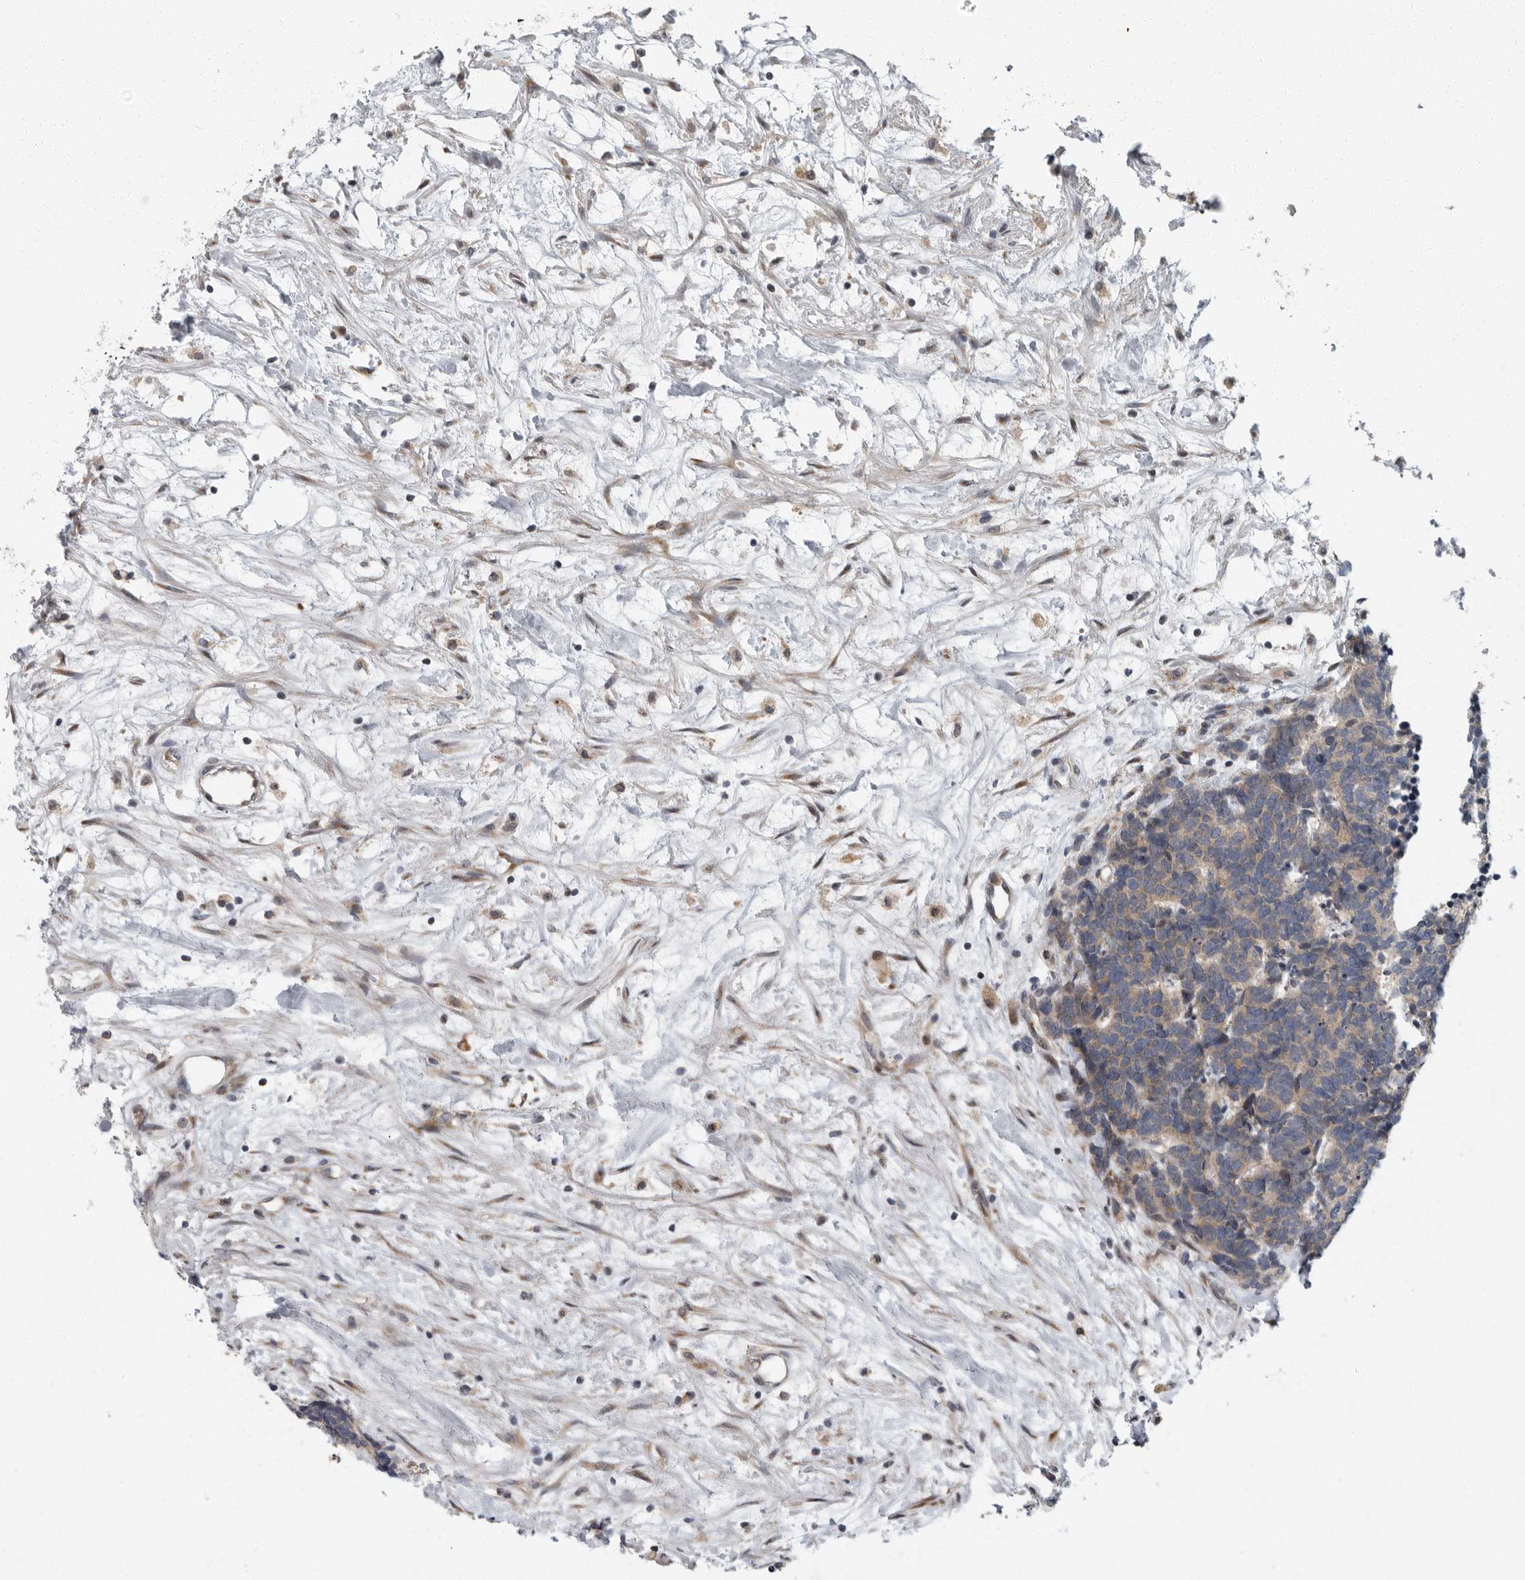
{"staining": {"intensity": "weak", "quantity": ">75%", "location": "cytoplasmic/membranous"}, "tissue": "carcinoid", "cell_type": "Tumor cells", "image_type": "cancer", "snomed": [{"axis": "morphology", "description": "Carcinoma, NOS"}, {"axis": "morphology", "description": "Carcinoid, malignant, NOS"}, {"axis": "topography", "description": "Urinary bladder"}], "caption": "Tumor cells reveal low levels of weak cytoplasmic/membranous expression in about >75% of cells in human carcinoma. (DAB (3,3'-diaminobenzidine) IHC with brightfield microscopy, high magnification).", "gene": "PDCD11", "patient": {"sex": "male", "age": 57}}